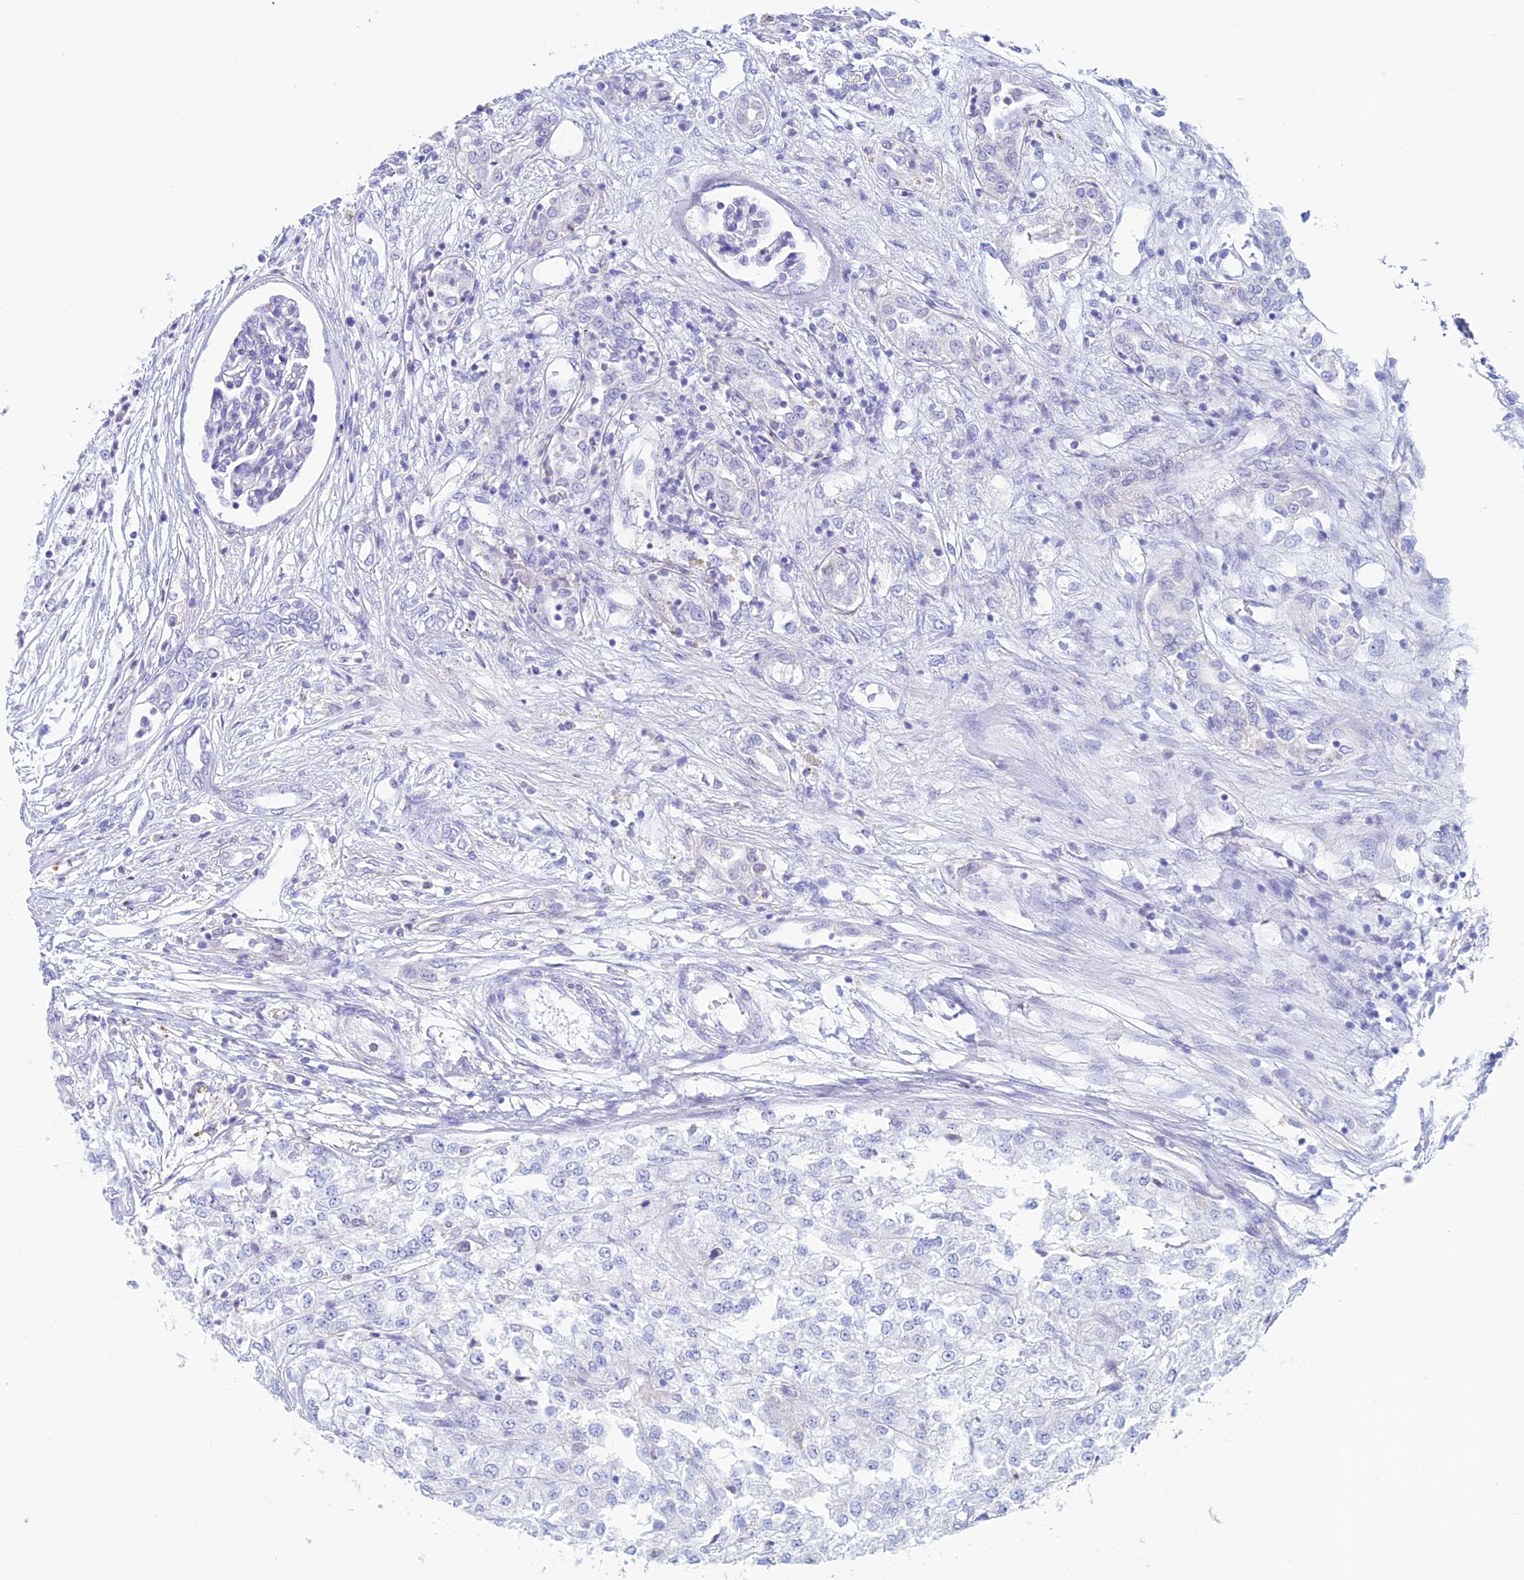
{"staining": {"intensity": "negative", "quantity": "none", "location": "none"}, "tissue": "renal cancer", "cell_type": "Tumor cells", "image_type": "cancer", "snomed": [{"axis": "morphology", "description": "Adenocarcinoma, NOS"}, {"axis": "topography", "description": "Kidney"}], "caption": "This is a image of immunohistochemistry staining of renal cancer (adenocarcinoma), which shows no staining in tumor cells.", "gene": "KCNK17", "patient": {"sex": "female", "age": 54}}